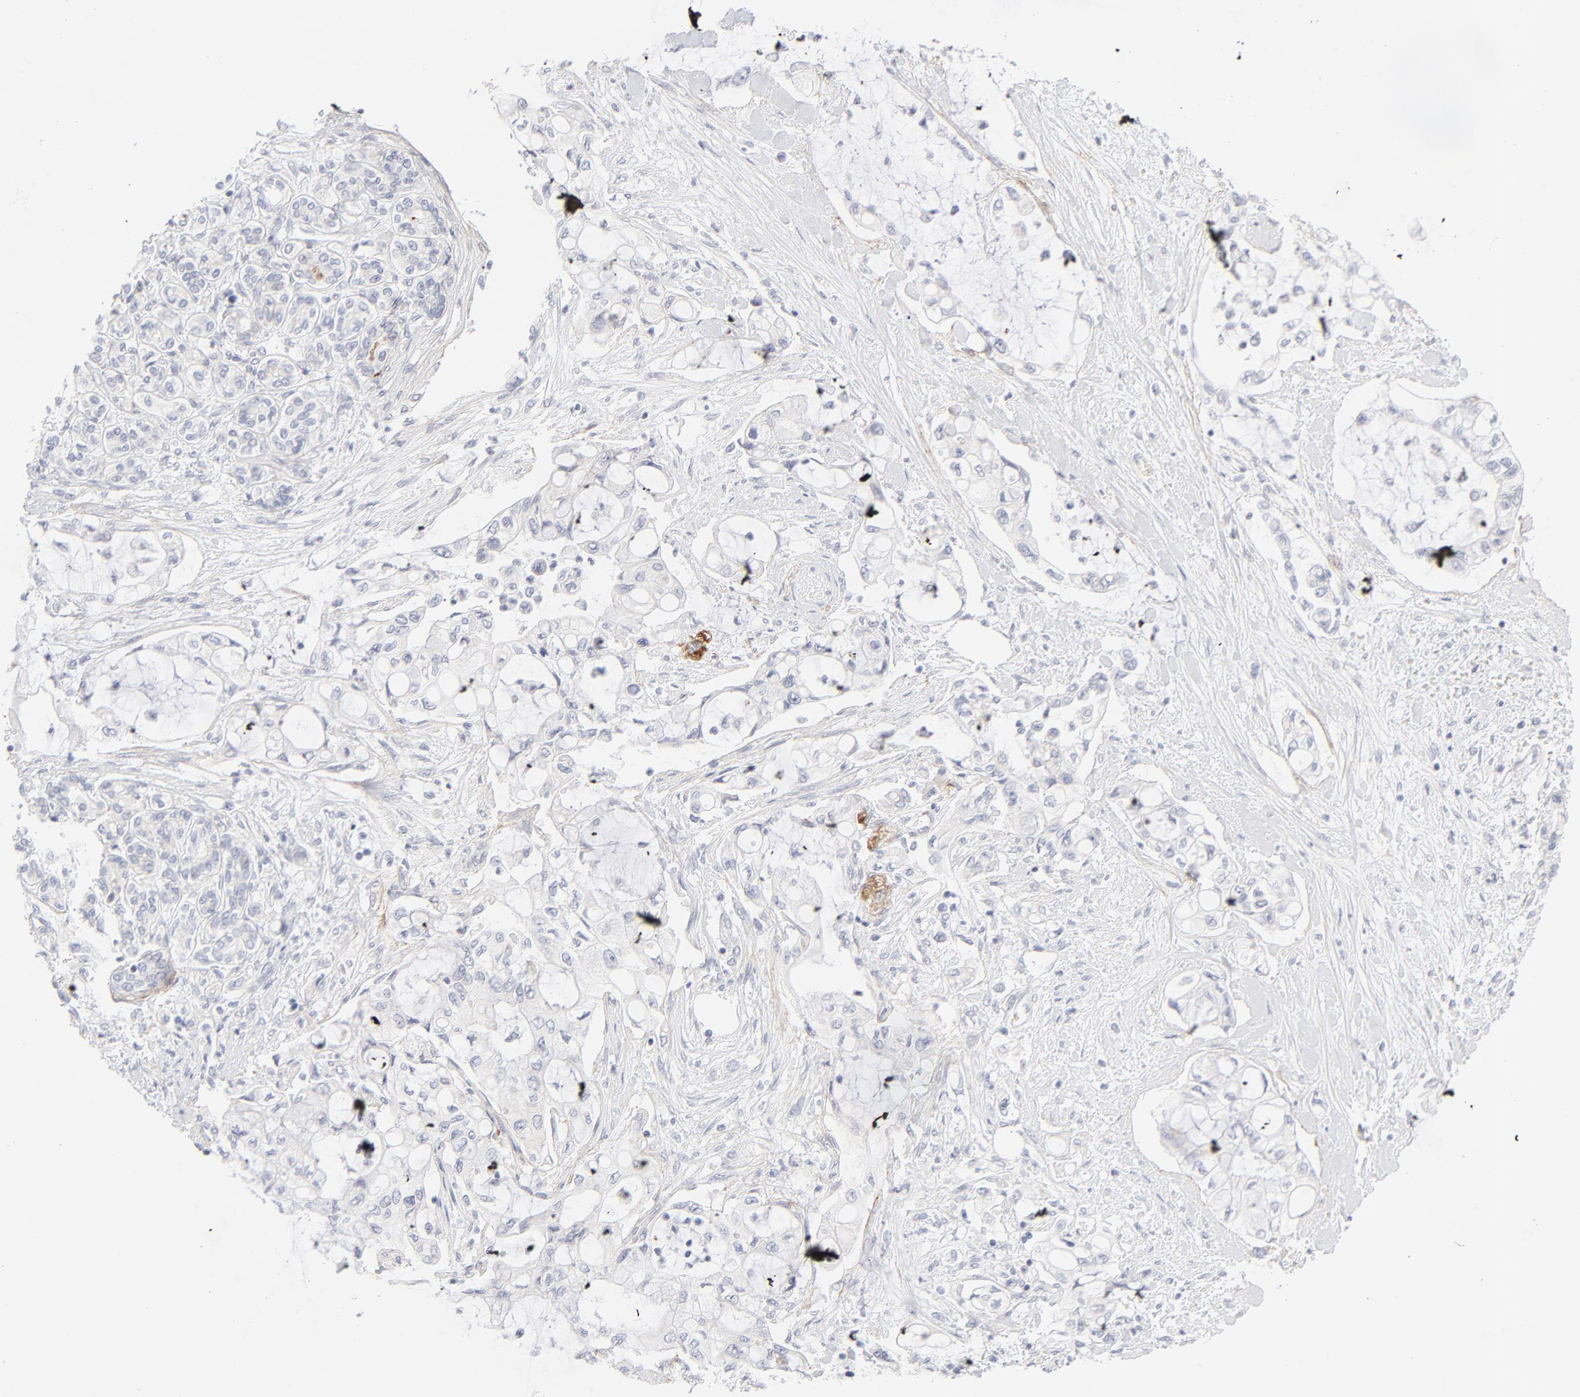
{"staining": {"intensity": "negative", "quantity": "none", "location": "none"}, "tissue": "pancreatic cancer", "cell_type": "Tumor cells", "image_type": "cancer", "snomed": [{"axis": "morphology", "description": "Adenocarcinoma, NOS"}, {"axis": "topography", "description": "Pancreas"}], "caption": "Pancreatic cancer (adenocarcinoma) stained for a protein using IHC exhibits no expression tumor cells.", "gene": "NPNT", "patient": {"sex": "female", "age": 70}}